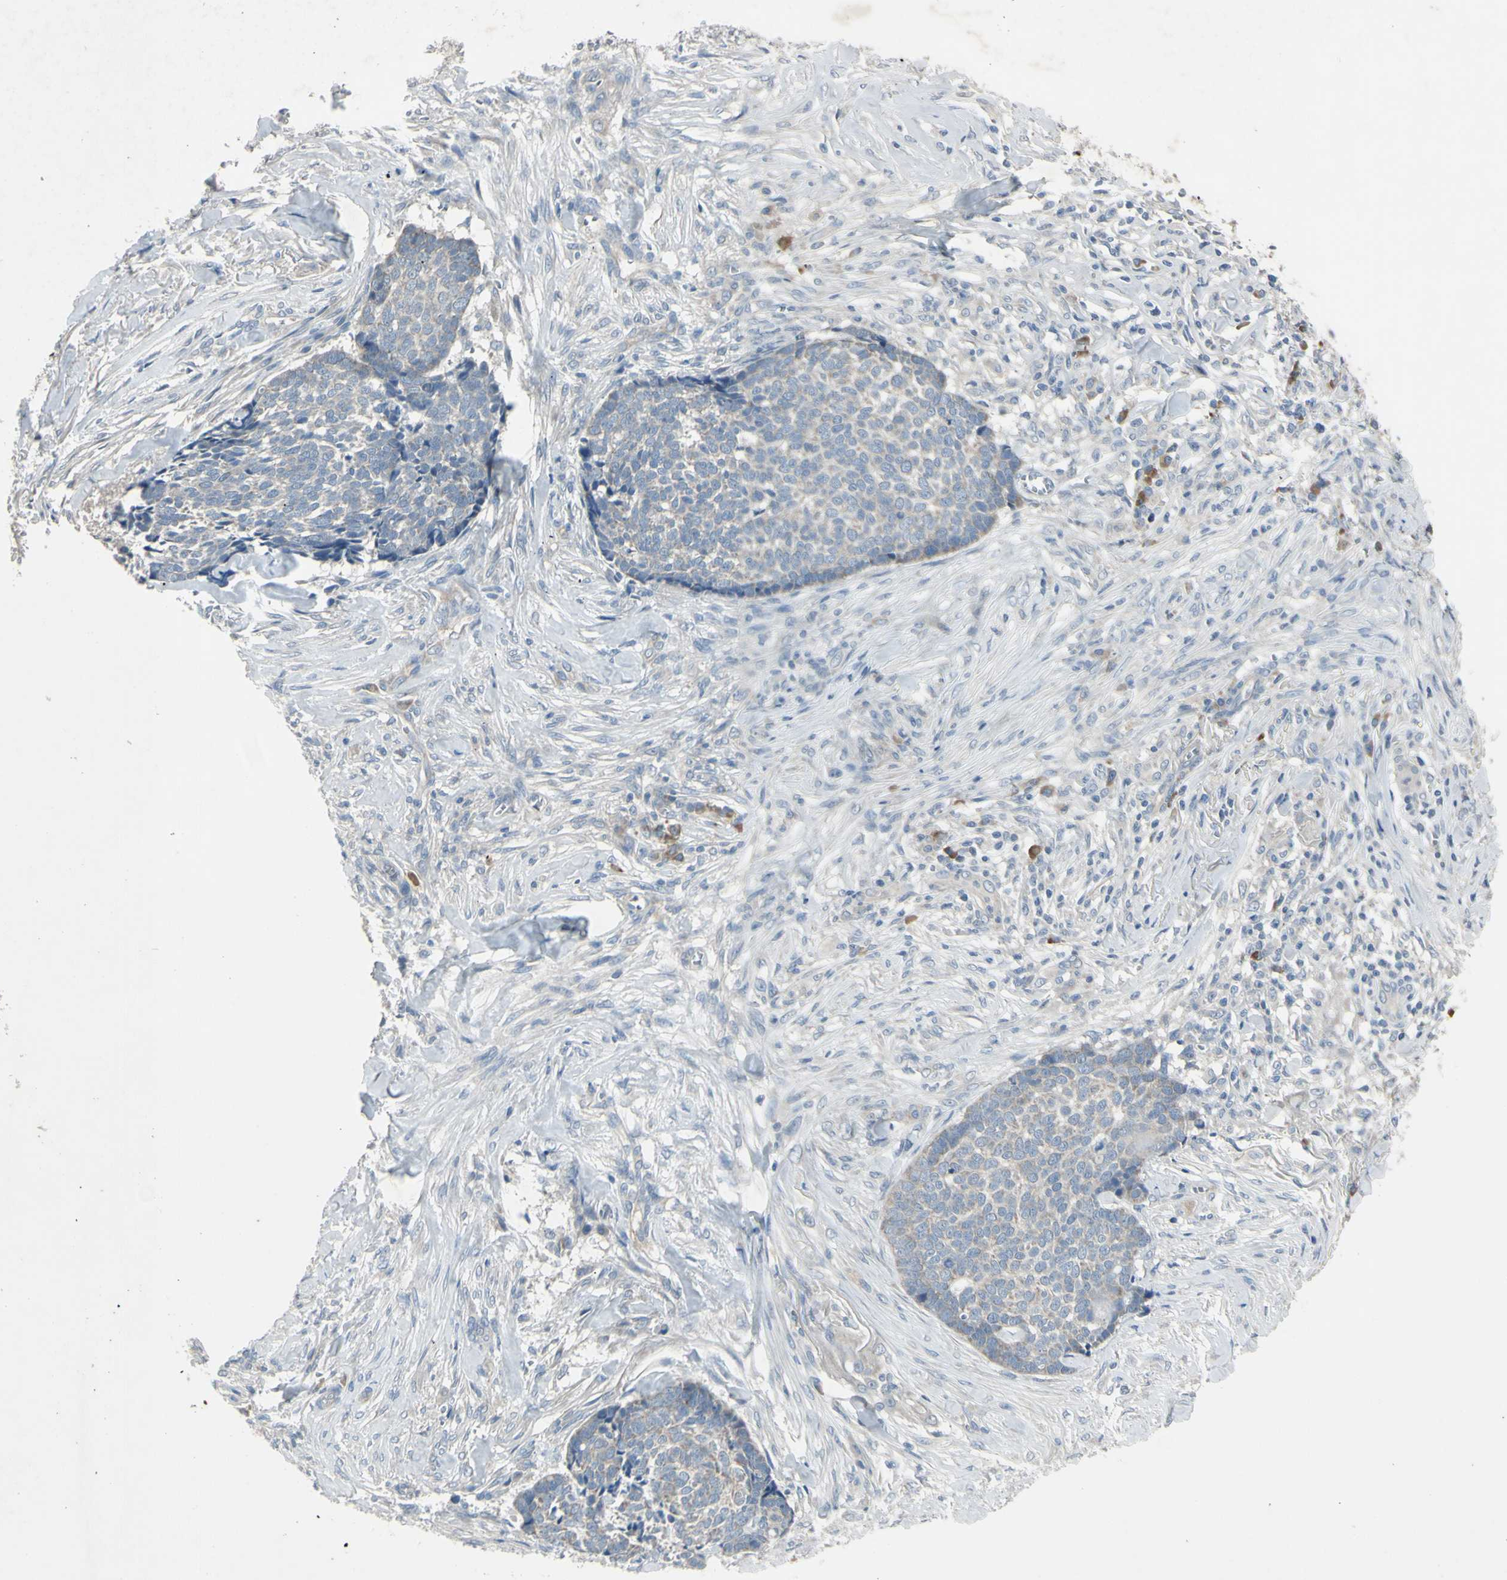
{"staining": {"intensity": "negative", "quantity": "none", "location": "none"}, "tissue": "skin cancer", "cell_type": "Tumor cells", "image_type": "cancer", "snomed": [{"axis": "morphology", "description": "Basal cell carcinoma"}, {"axis": "topography", "description": "Skin"}], "caption": "Tumor cells show no significant protein staining in skin basal cell carcinoma.", "gene": "AATK", "patient": {"sex": "male", "age": 84}}